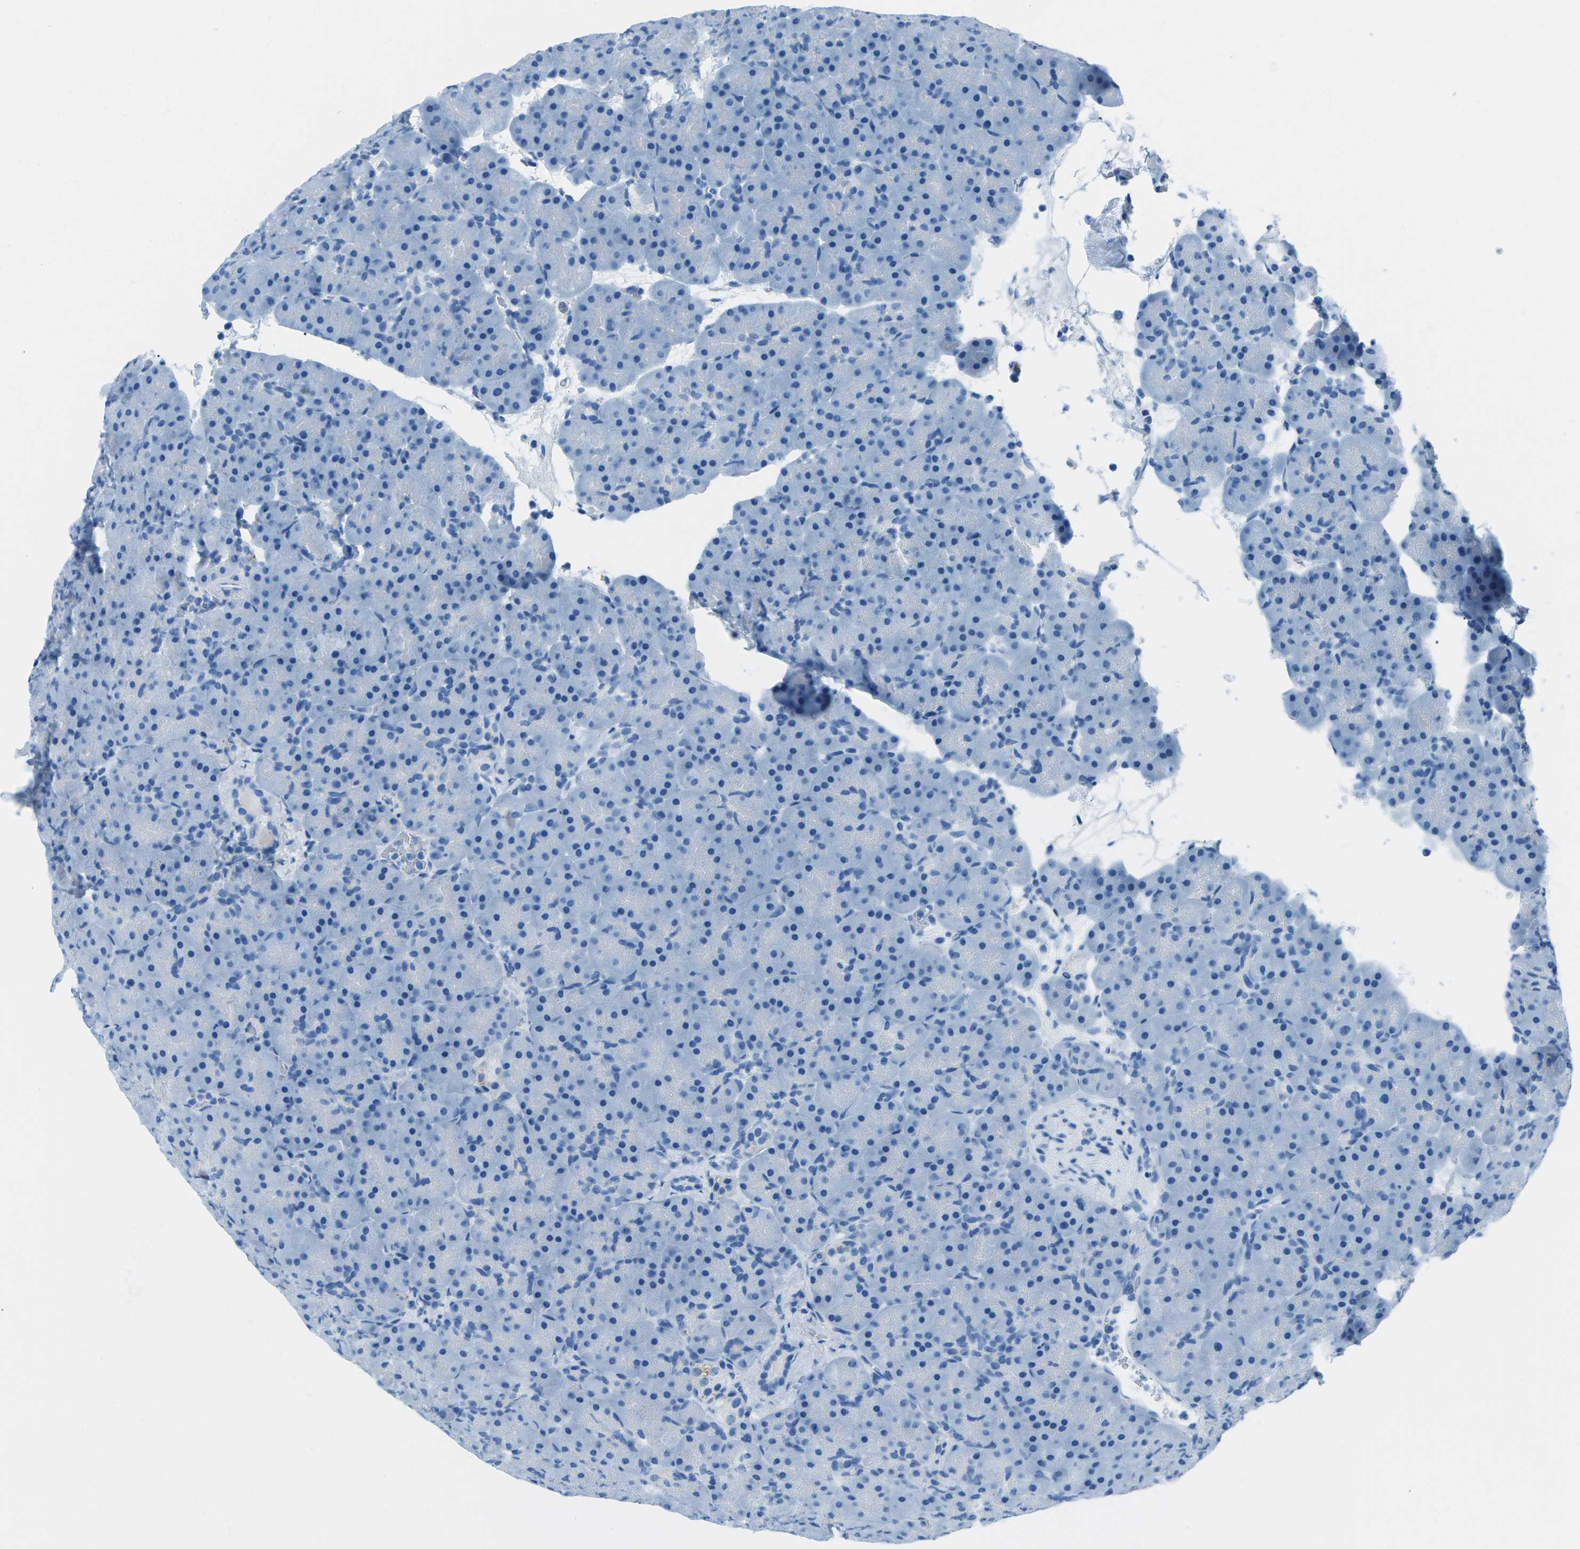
{"staining": {"intensity": "negative", "quantity": "none", "location": "none"}, "tissue": "pancreas", "cell_type": "Exocrine glandular cells", "image_type": "normal", "snomed": [{"axis": "morphology", "description": "Normal tissue, NOS"}, {"axis": "topography", "description": "Pancreas"}], "caption": "This micrograph is of normal pancreas stained with IHC to label a protein in brown with the nuclei are counter-stained blue. There is no expression in exocrine glandular cells. Brightfield microscopy of immunohistochemistry stained with DAB (3,3'-diaminobenzidine) (brown) and hematoxylin (blue), captured at high magnification.", "gene": "MYH8", "patient": {"sex": "male", "age": 66}}